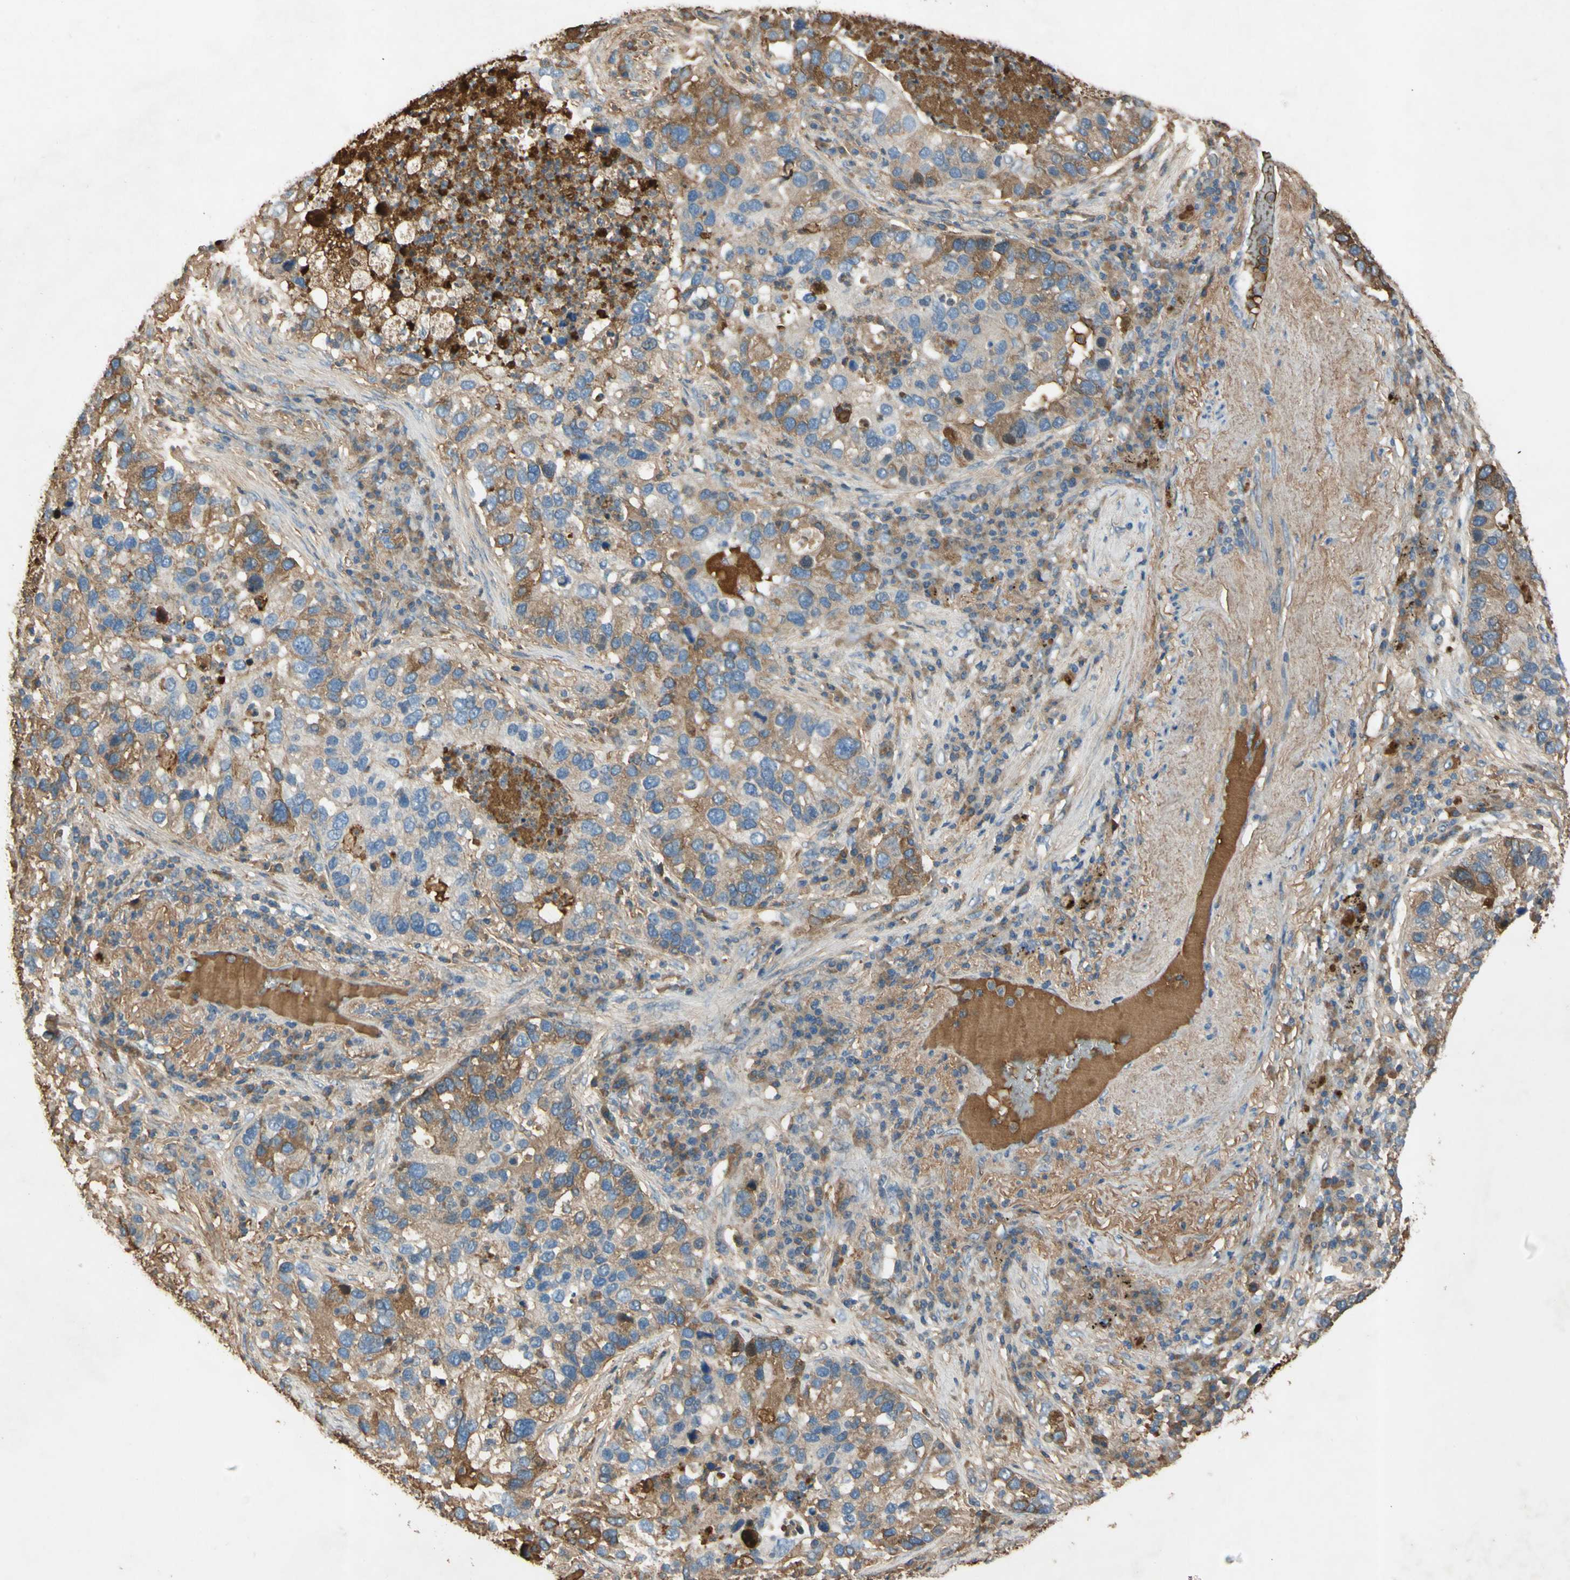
{"staining": {"intensity": "moderate", "quantity": "25%-75%", "location": "cytoplasmic/membranous"}, "tissue": "lung cancer", "cell_type": "Tumor cells", "image_type": "cancer", "snomed": [{"axis": "morphology", "description": "Normal tissue, NOS"}, {"axis": "morphology", "description": "Adenocarcinoma, NOS"}, {"axis": "topography", "description": "Bronchus"}, {"axis": "topography", "description": "Lung"}], "caption": "Brown immunohistochemical staining in lung adenocarcinoma reveals moderate cytoplasmic/membranous expression in approximately 25%-75% of tumor cells.", "gene": "TIMP2", "patient": {"sex": "male", "age": 54}}